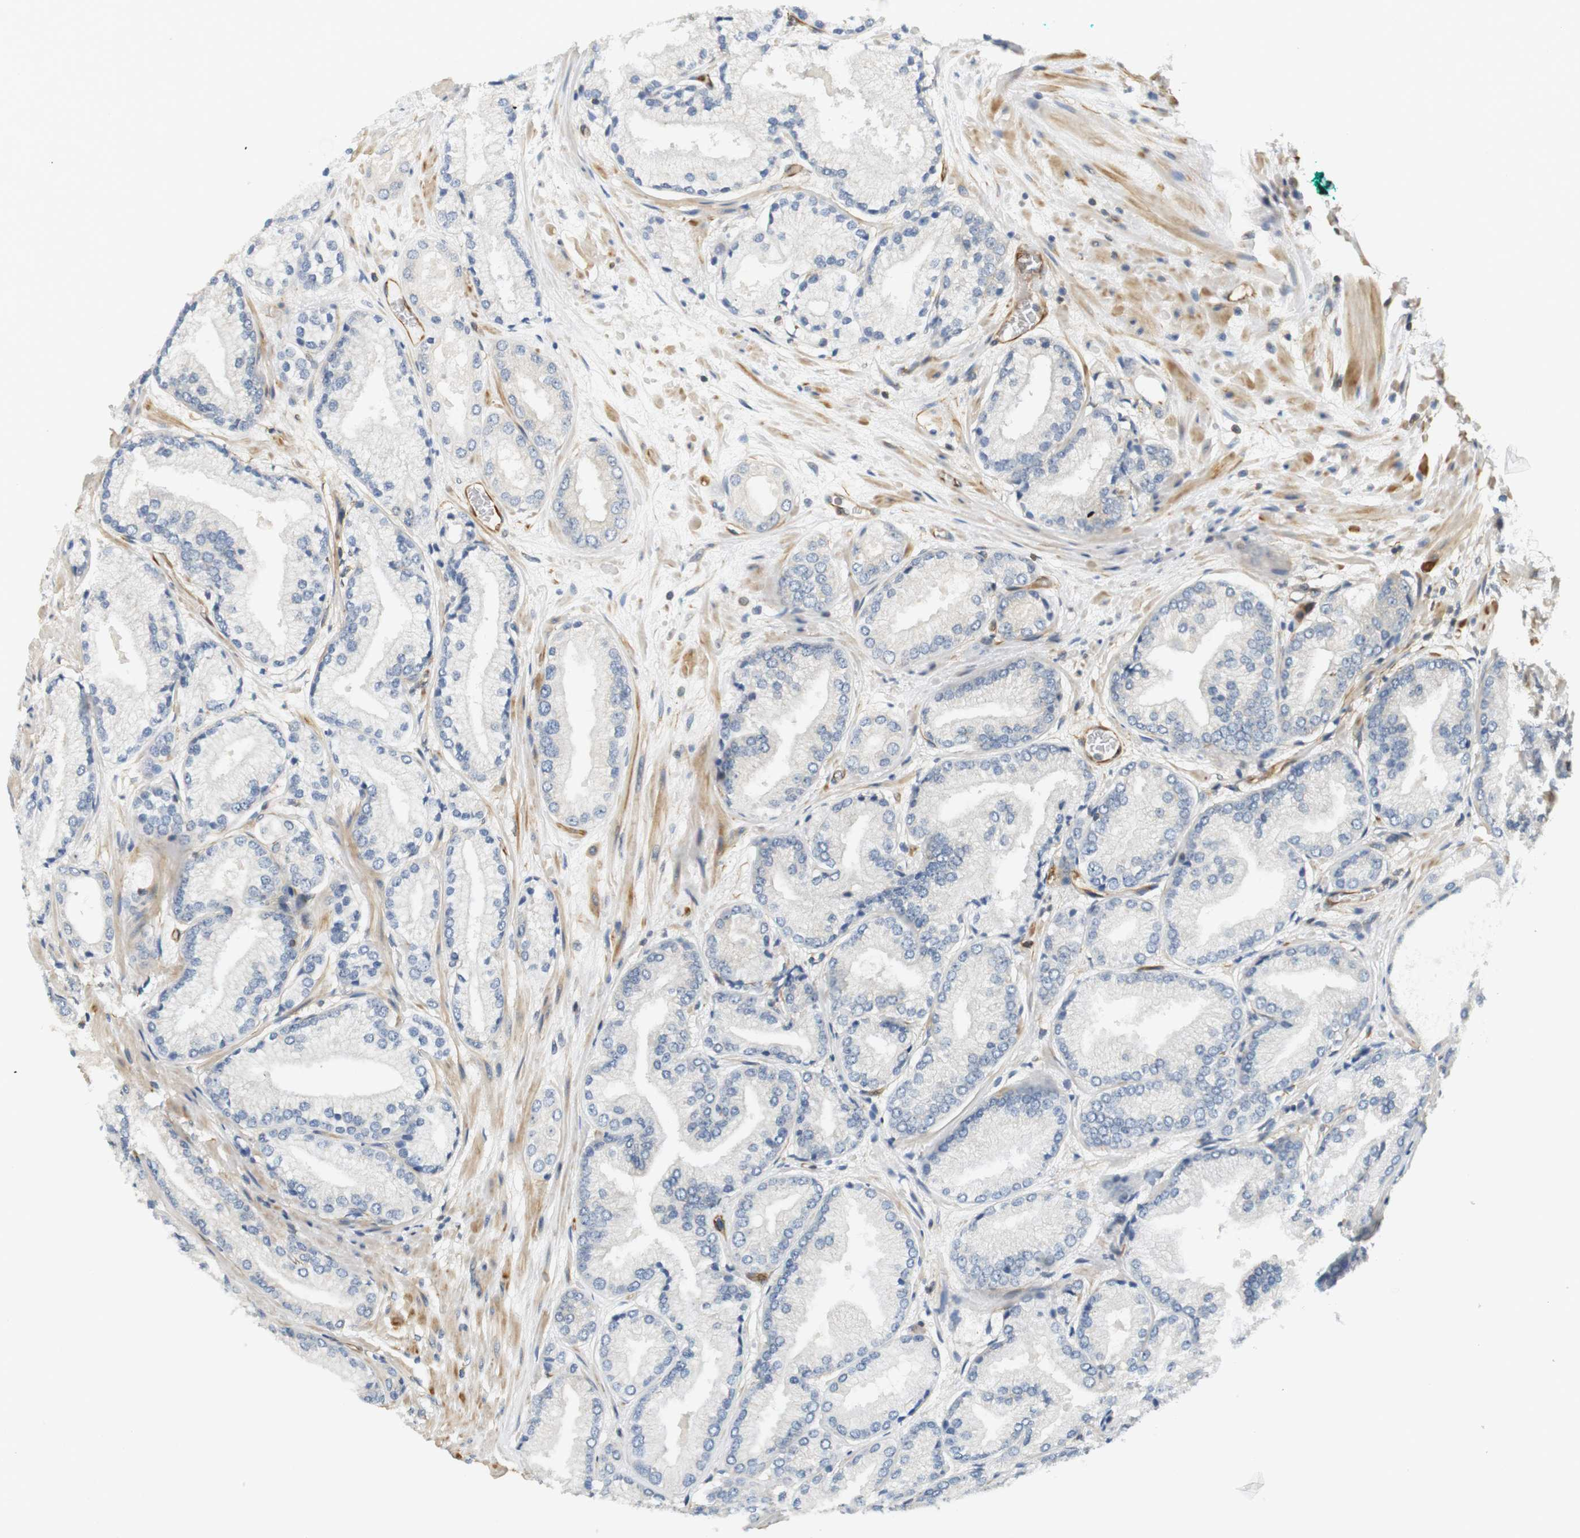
{"staining": {"intensity": "negative", "quantity": "none", "location": "none"}, "tissue": "prostate cancer", "cell_type": "Tumor cells", "image_type": "cancer", "snomed": [{"axis": "morphology", "description": "Adenocarcinoma, High grade"}, {"axis": "topography", "description": "Prostate"}], "caption": "Immunohistochemical staining of prostate adenocarcinoma (high-grade) displays no significant positivity in tumor cells.", "gene": "CYTH3", "patient": {"sex": "male", "age": 59}}